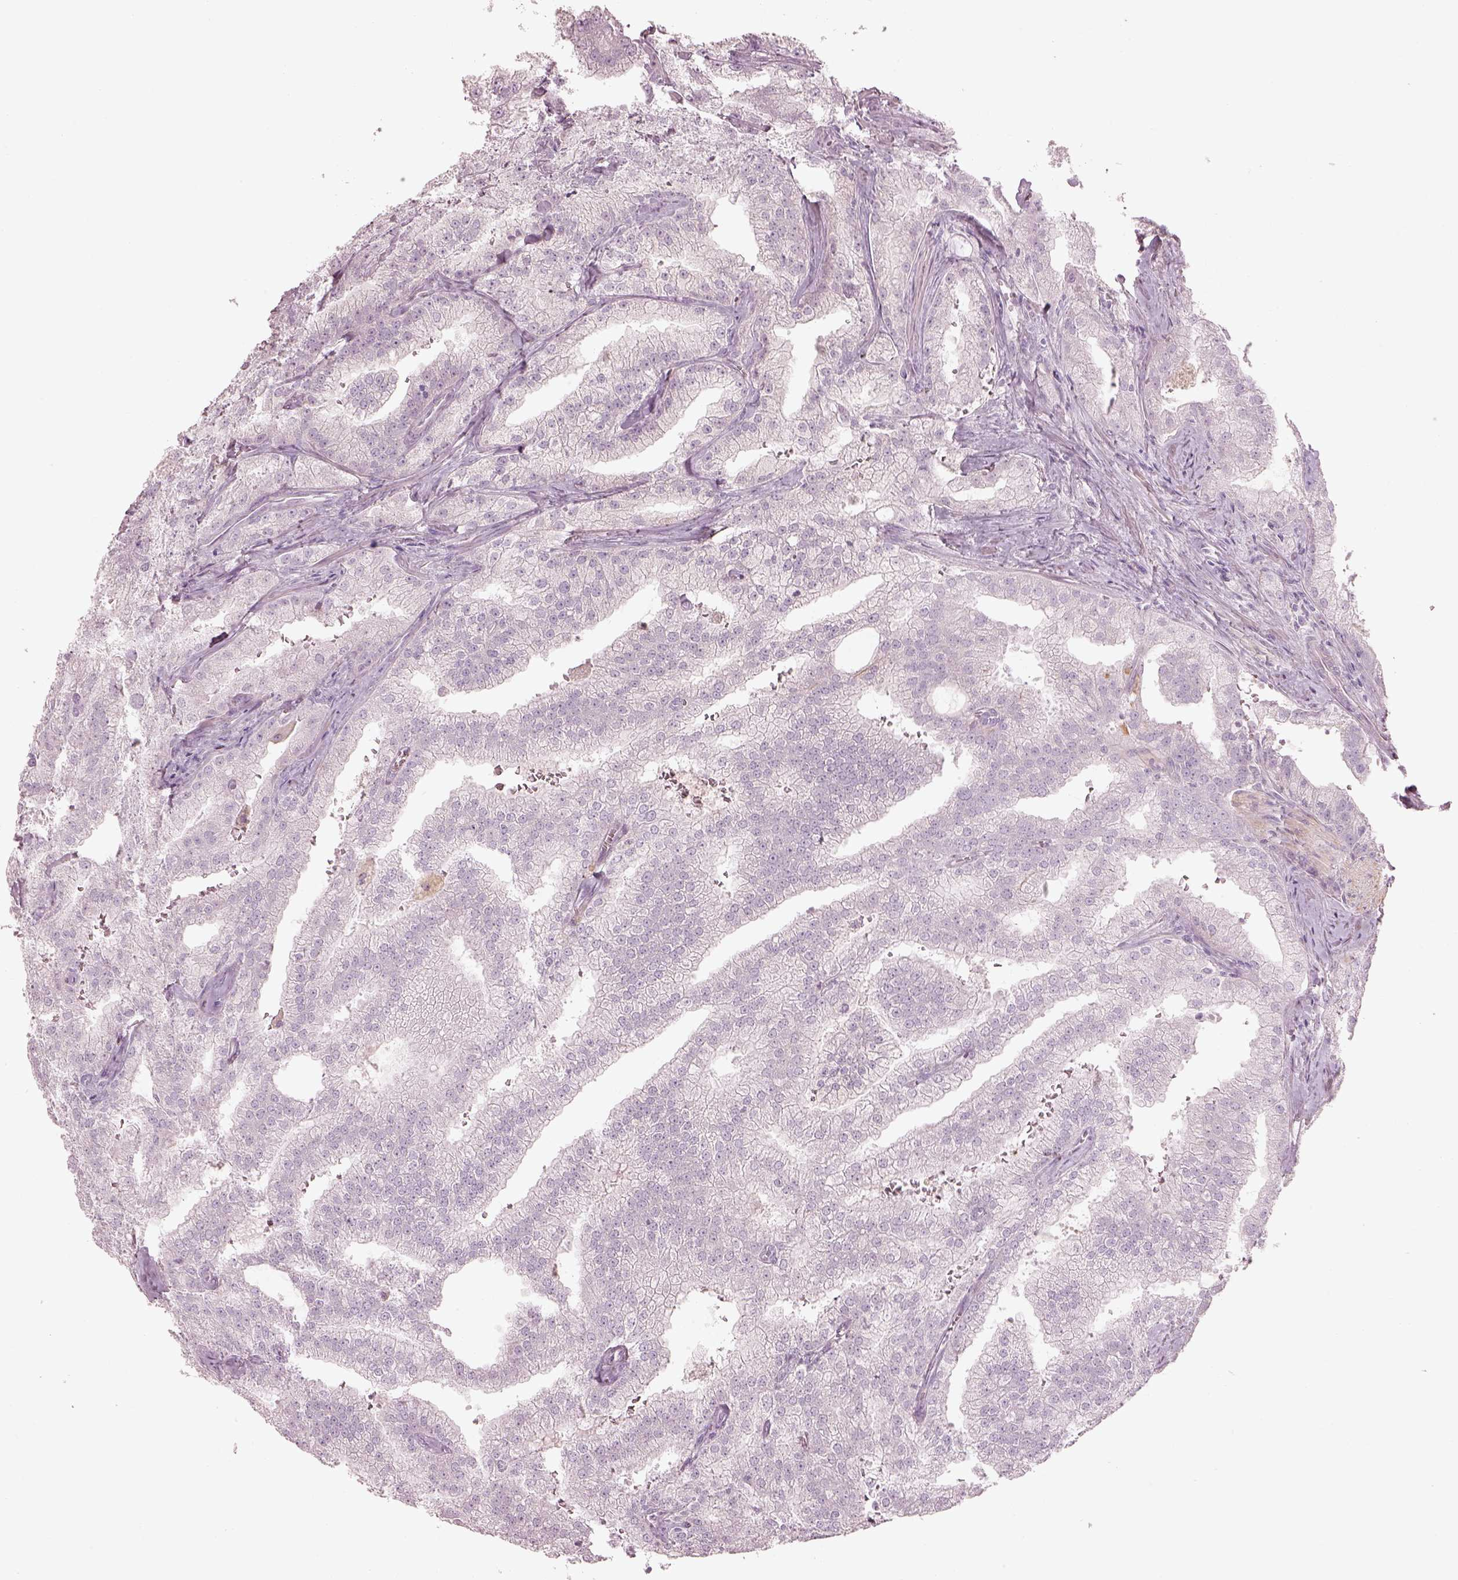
{"staining": {"intensity": "negative", "quantity": "none", "location": "none"}, "tissue": "prostate cancer", "cell_type": "Tumor cells", "image_type": "cancer", "snomed": [{"axis": "morphology", "description": "Adenocarcinoma, NOS"}, {"axis": "topography", "description": "Prostate"}], "caption": "Prostate cancer was stained to show a protein in brown. There is no significant staining in tumor cells.", "gene": "RSPH9", "patient": {"sex": "male", "age": 70}}